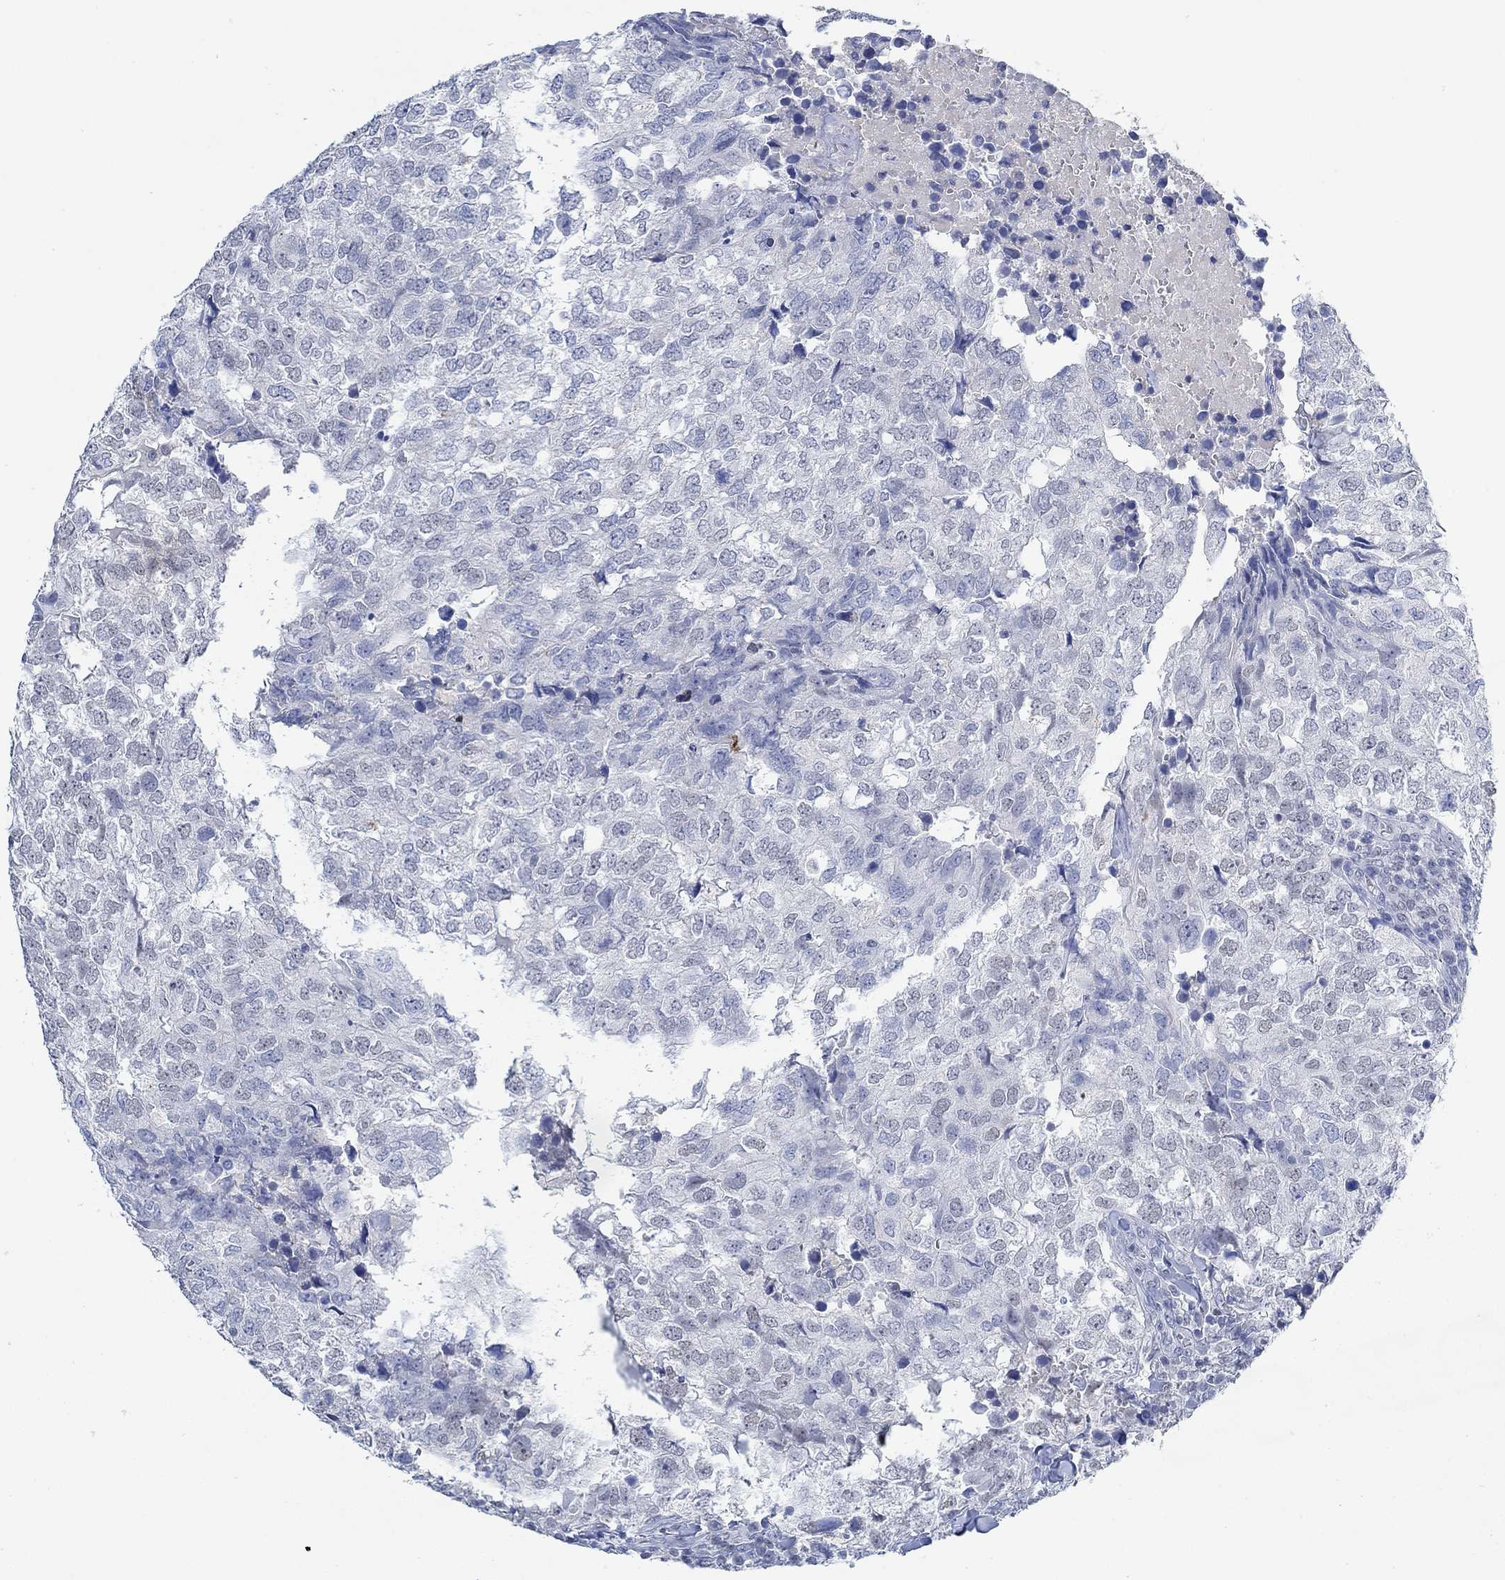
{"staining": {"intensity": "negative", "quantity": "none", "location": "none"}, "tissue": "breast cancer", "cell_type": "Tumor cells", "image_type": "cancer", "snomed": [{"axis": "morphology", "description": "Duct carcinoma"}, {"axis": "topography", "description": "Breast"}], "caption": "Photomicrograph shows no significant protein positivity in tumor cells of breast cancer (infiltrating ductal carcinoma).", "gene": "PPP1R17", "patient": {"sex": "female", "age": 30}}